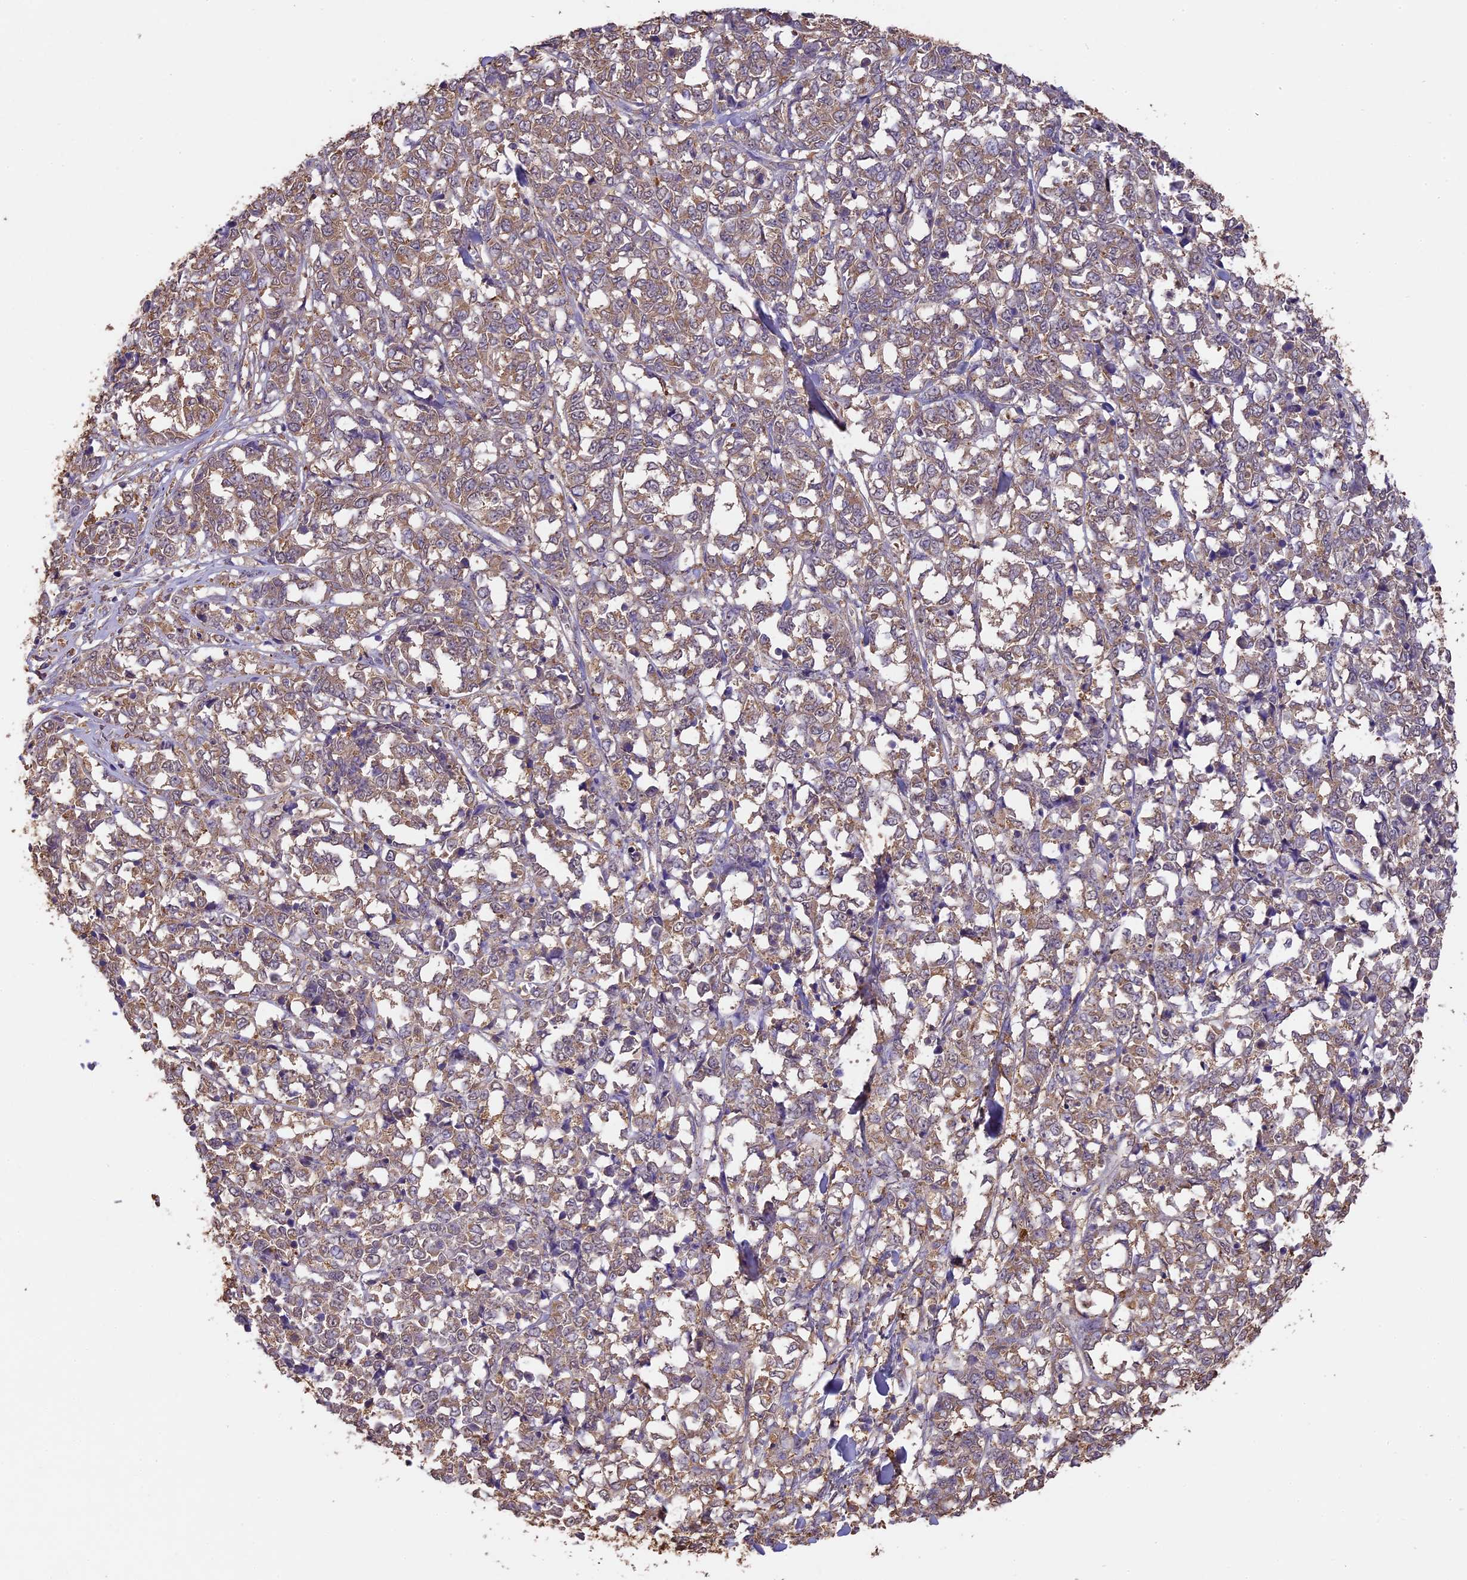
{"staining": {"intensity": "moderate", "quantity": ">75%", "location": "cytoplasmic/membranous"}, "tissue": "melanoma", "cell_type": "Tumor cells", "image_type": "cancer", "snomed": [{"axis": "morphology", "description": "Malignant melanoma, NOS"}, {"axis": "topography", "description": "Skin"}], "caption": "A micrograph of human malignant melanoma stained for a protein demonstrates moderate cytoplasmic/membranous brown staining in tumor cells. The staining was performed using DAB (3,3'-diaminobenzidine) to visualize the protein expression in brown, while the nuclei were stained in blue with hematoxylin (Magnification: 20x).", "gene": "ARHGAP19", "patient": {"sex": "female", "age": 72}}